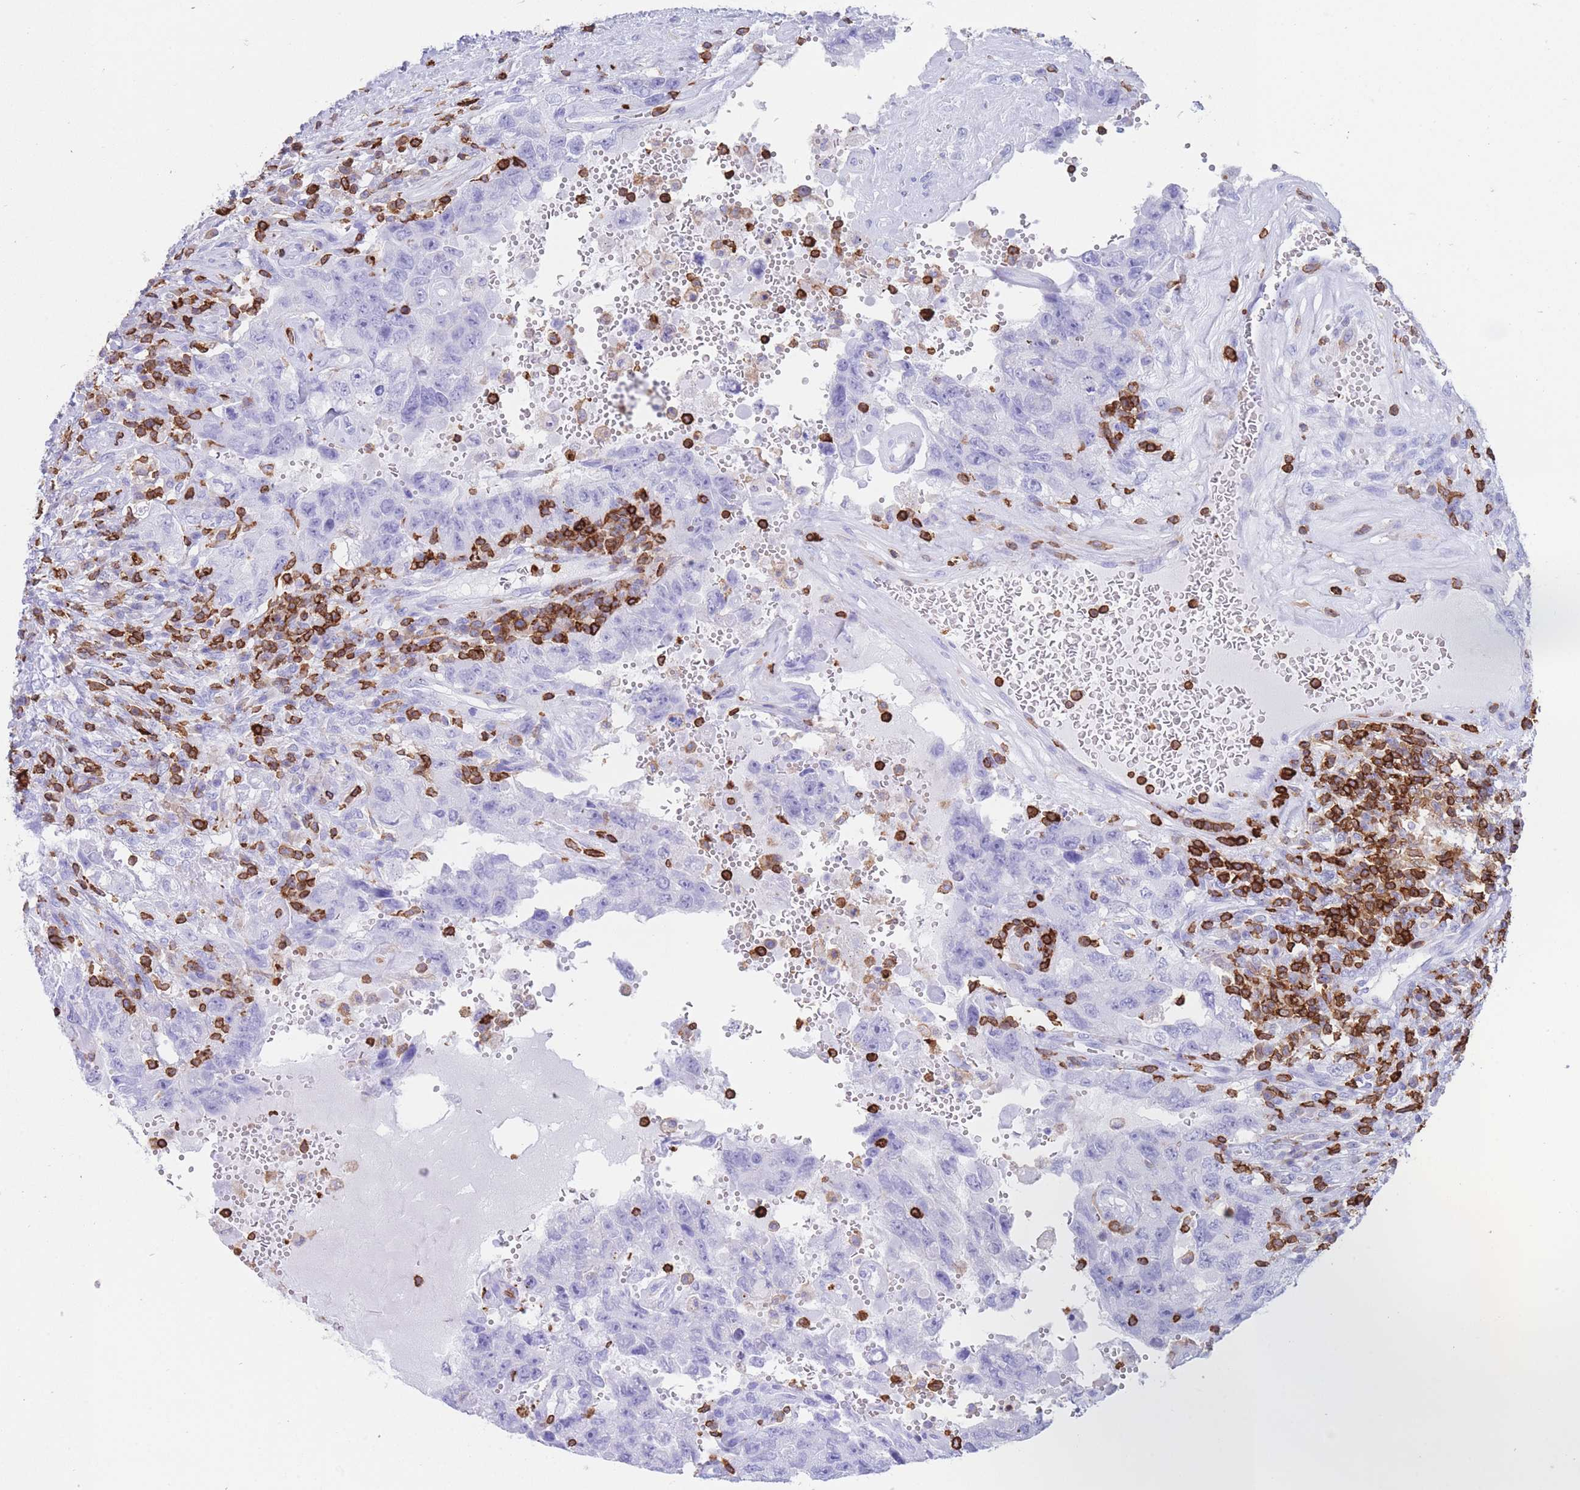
{"staining": {"intensity": "negative", "quantity": "none", "location": "none"}, "tissue": "testis cancer", "cell_type": "Tumor cells", "image_type": "cancer", "snomed": [{"axis": "morphology", "description": "Carcinoma, Embryonal, NOS"}, {"axis": "topography", "description": "Testis"}], "caption": "Testis cancer (embryonal carcinoma) was stained to show a protein in brown. There is no significant staining in tumor cells. Nuclei are stained in blue.", "gene": "CORO1A", "patient": {"sex": "male", "age": 26}}